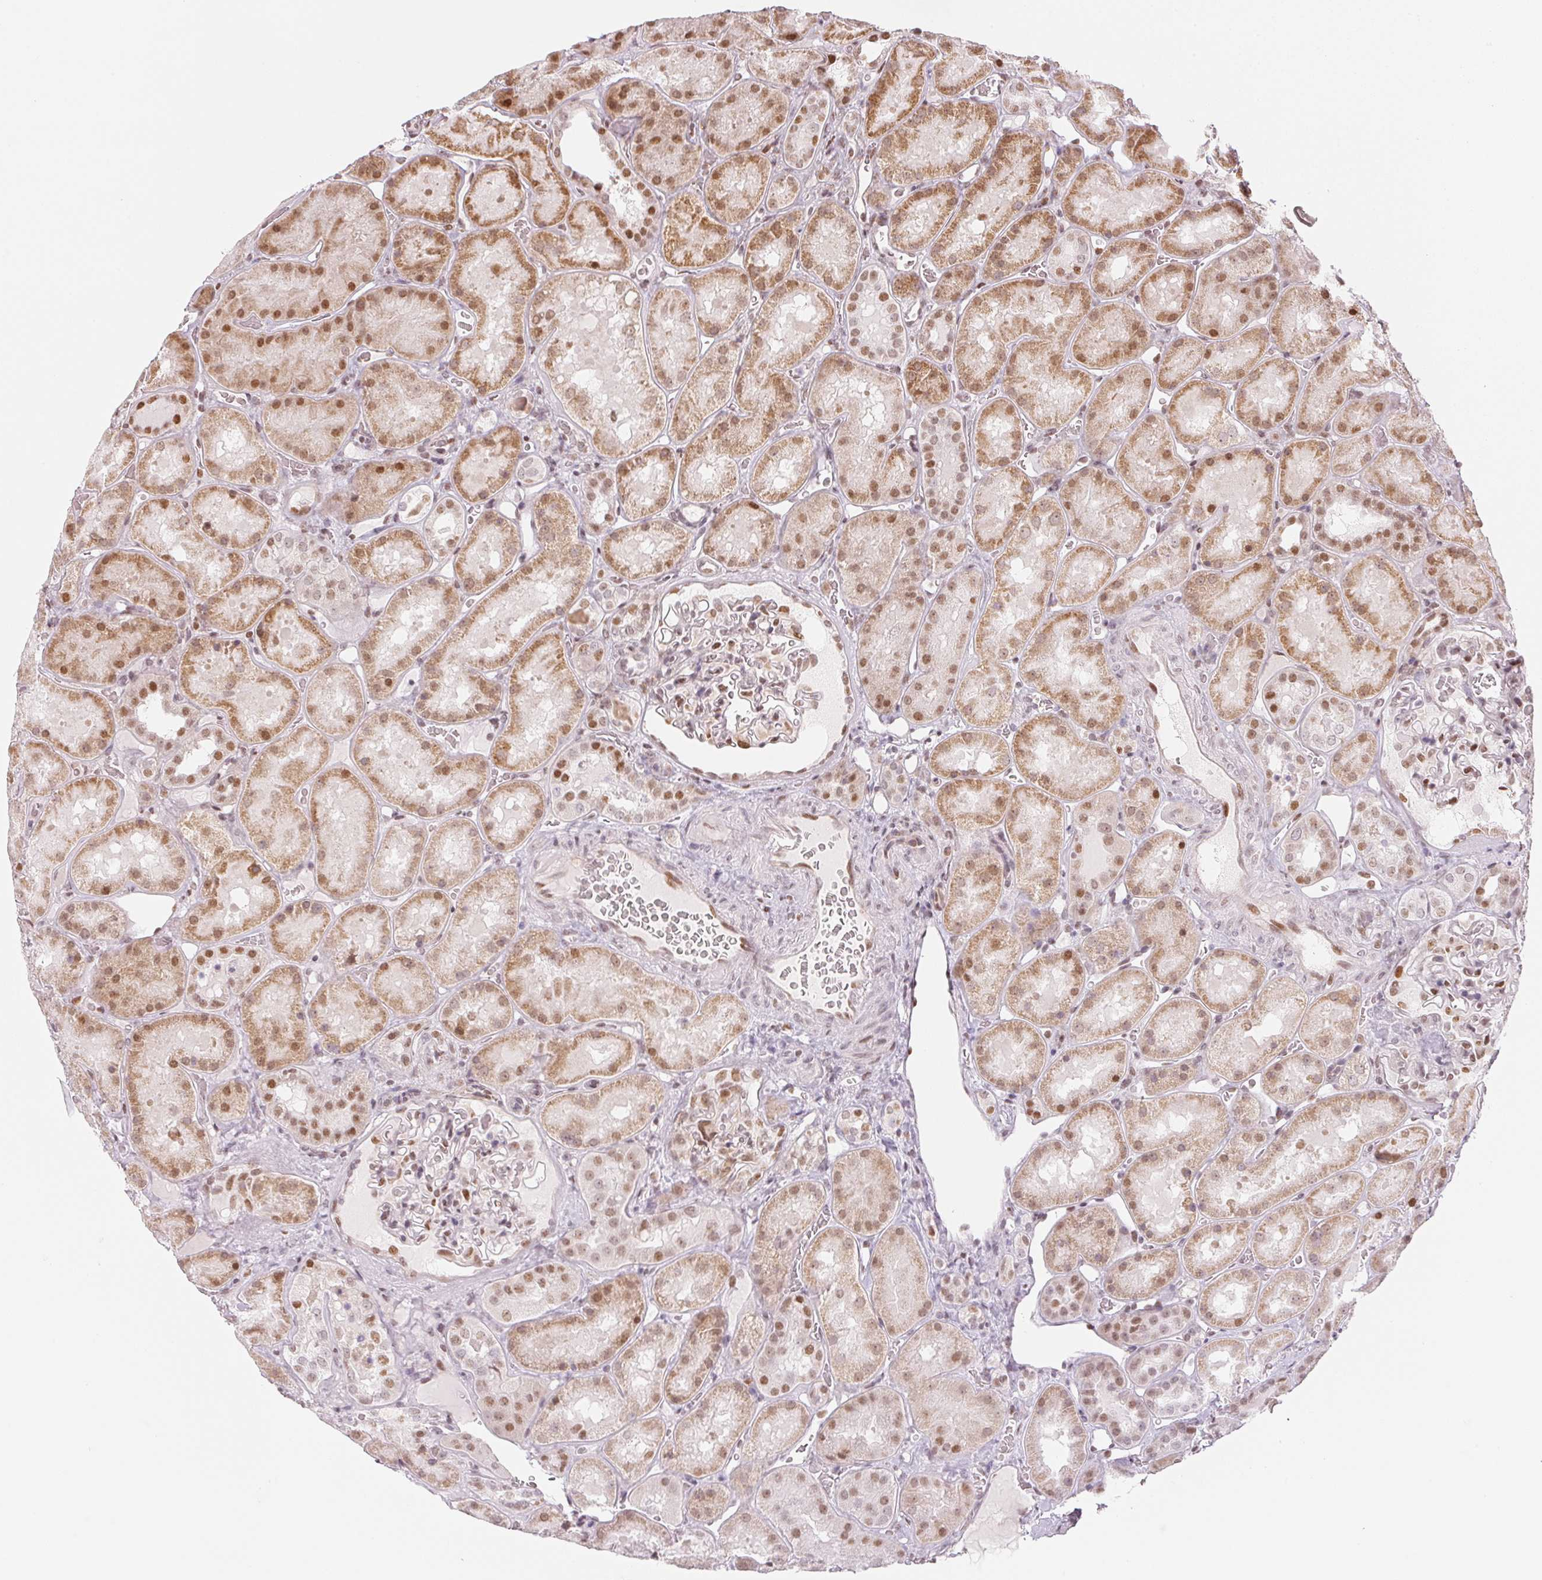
{"staining": {"intensity": "moderate", "quantity": "25%-75%", "location": "nuclear"}, "tissue": "kidney", "cell_type": "Cells in glomeruli", "image_type": "normal", "snomed": [{"axis": "morphology", "description": "Normal tissue, NOS"}, {"axis": "topography", "description": "Kidney"}], "caption": "IHC image of normal kidney: human kidney stained using immunohistochemistry (IHC) displays medium levels of moderate protein expression localized specifically in the nuclear of cells in glomeruli, appearing as a nuclear brown color.", "gene": "KAT6A", "patient": {"sex": "male", "age": 73}}